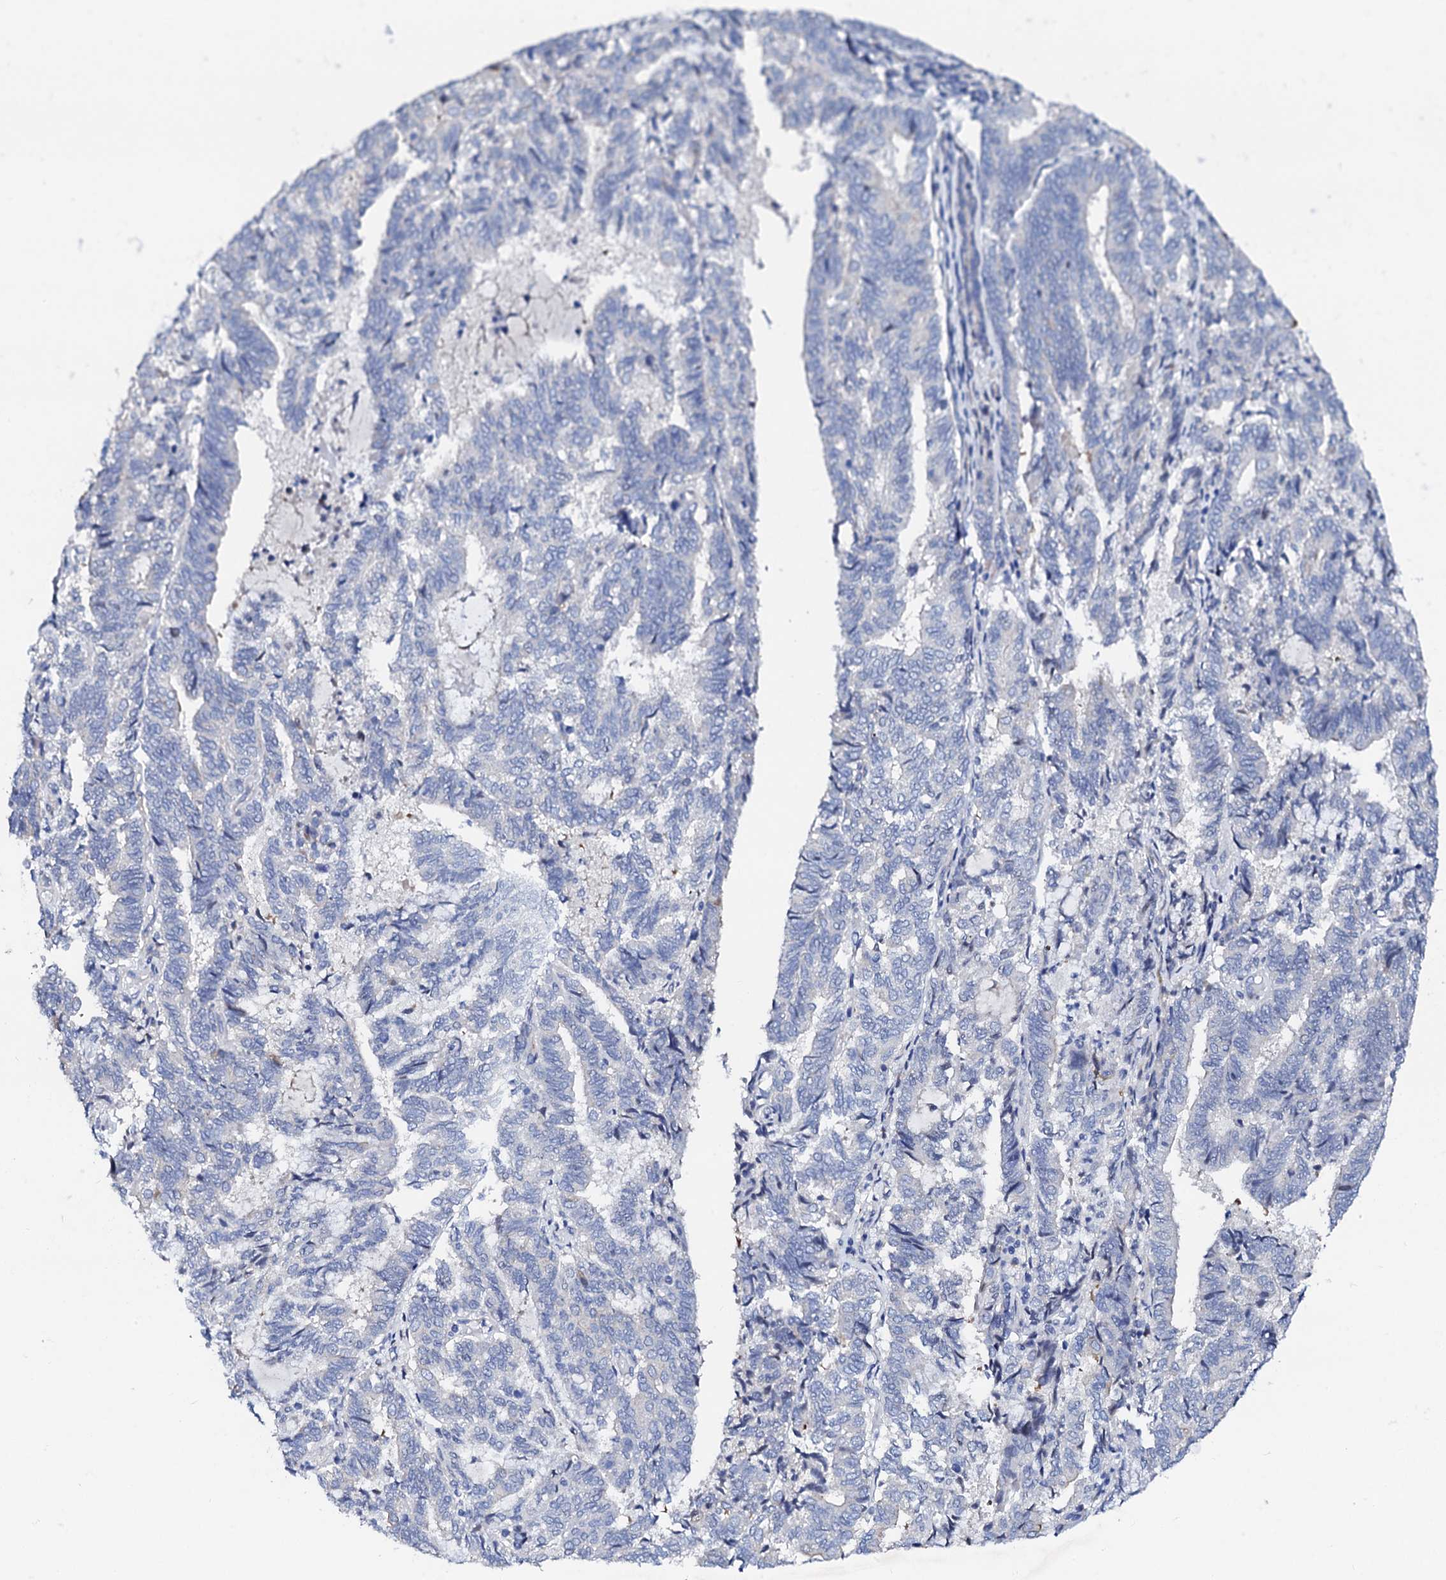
{"staining": {"intensity": "negative", "quantity": "none", "location": "none"}, "tissue": "endometrial cancer", "cell_type": "Tumor cells", "image_type": "cancer", "snomed": [{"axis": "morphology", "description": "Adenocarcinoma, NOS"}, {"axis": "topography", "description": "Endometrium"}], "caption": "Image shows no significant protein positivity in tumor cells of adenocarcinoma (endometrial).", "gene": "TRDN", "patient": {"sex": "female", "age": 80}}